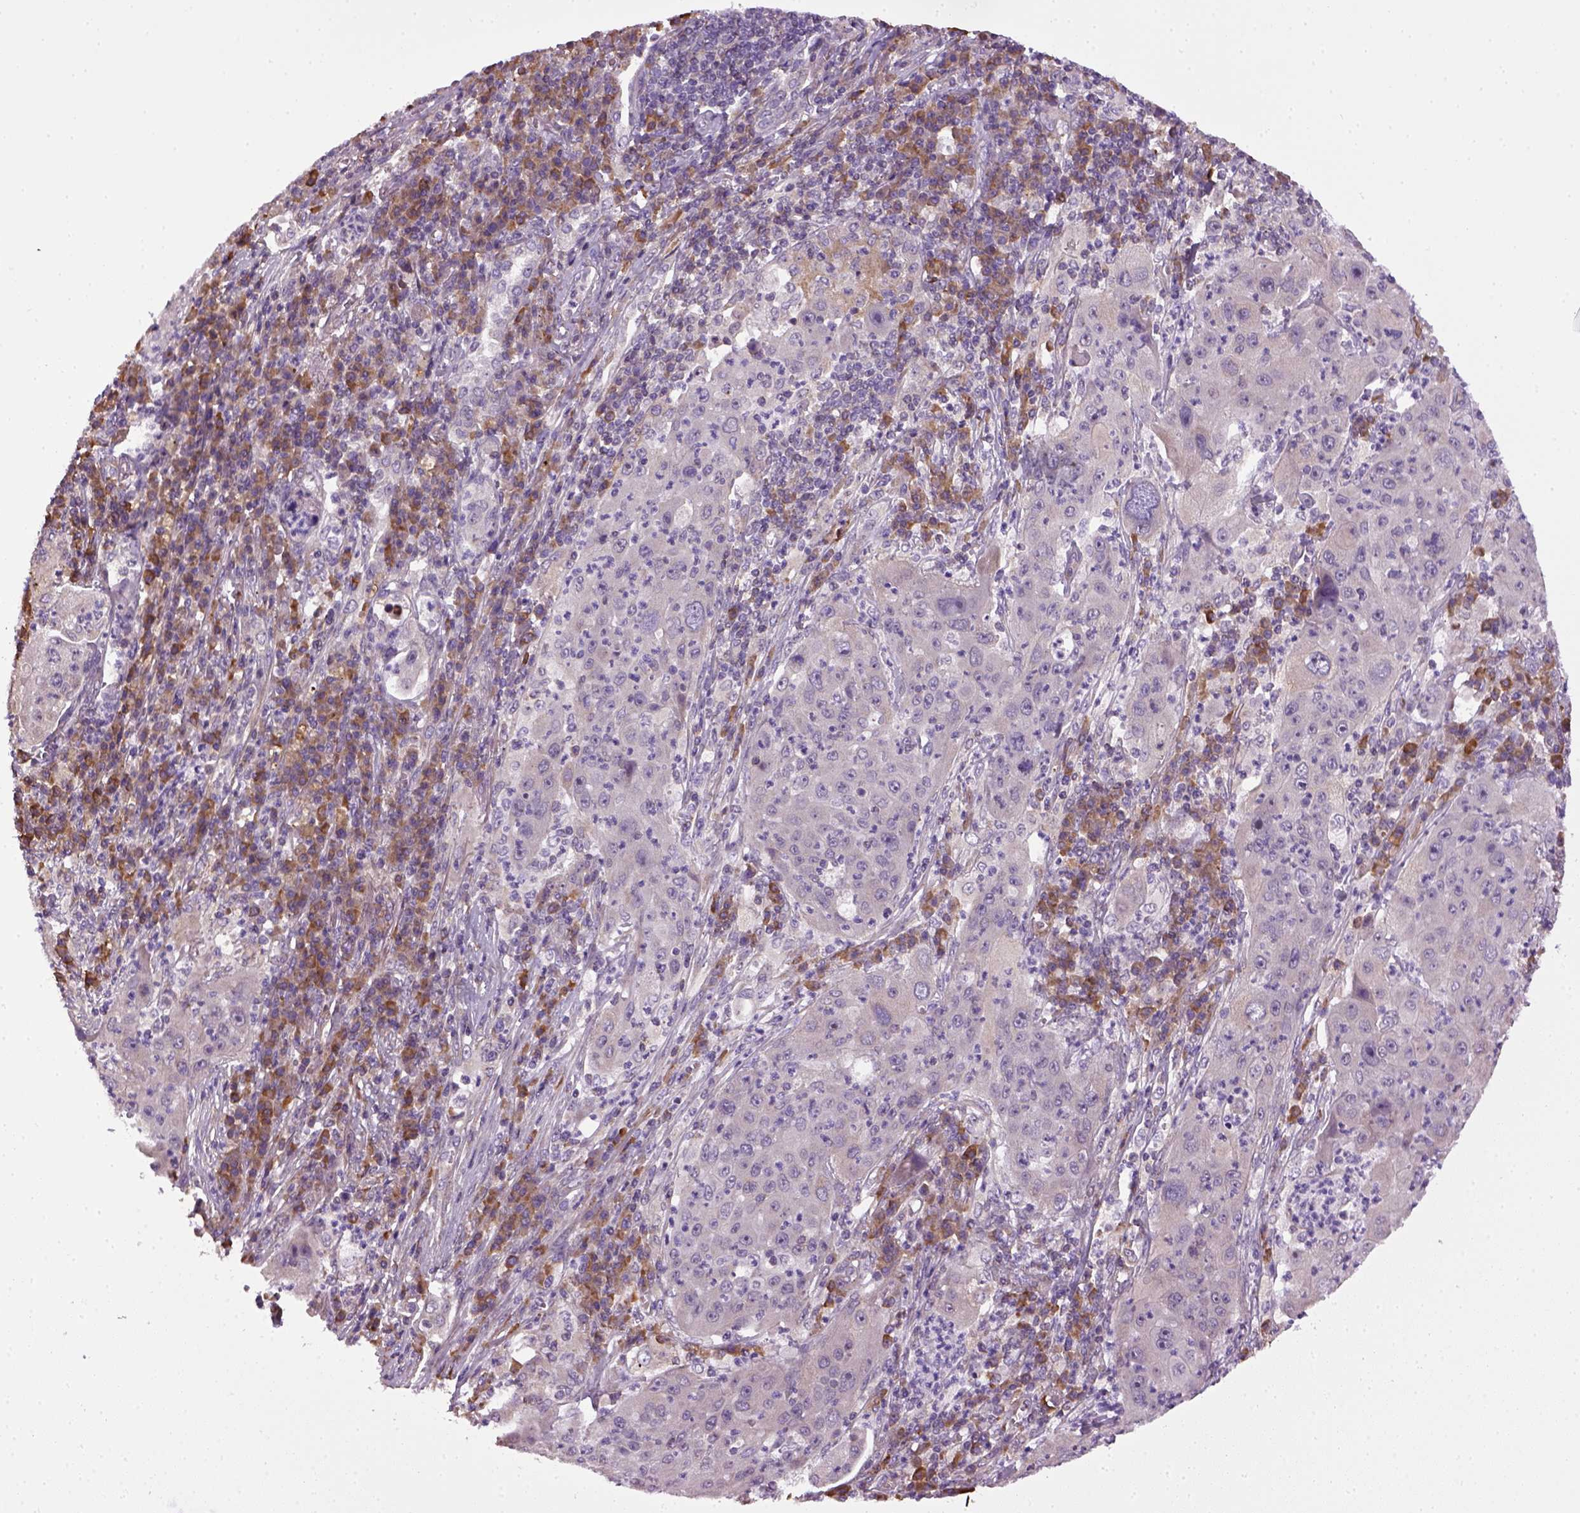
{"staining": {"intensity": "negative", "quantity": "none", "location": "none"}, "tissue": "lung cancer", "cell_type": "Tumor cells", "image_type": "cancer", "snomed": [{"axis": "morphology", "description": "Squamous cell carcinoma, NOS"}, {"axis": "topography", "description": "Lung"}], "caption": "There is no significant positivity in tumor cells of lung cancer (squamous cell carcinoma). (DAB (3,3'-diaminobenzidine) immunohistochemistry, high magnification).", "gene": "TPRG1", "patient": {"sex": "female", "age": 59}}